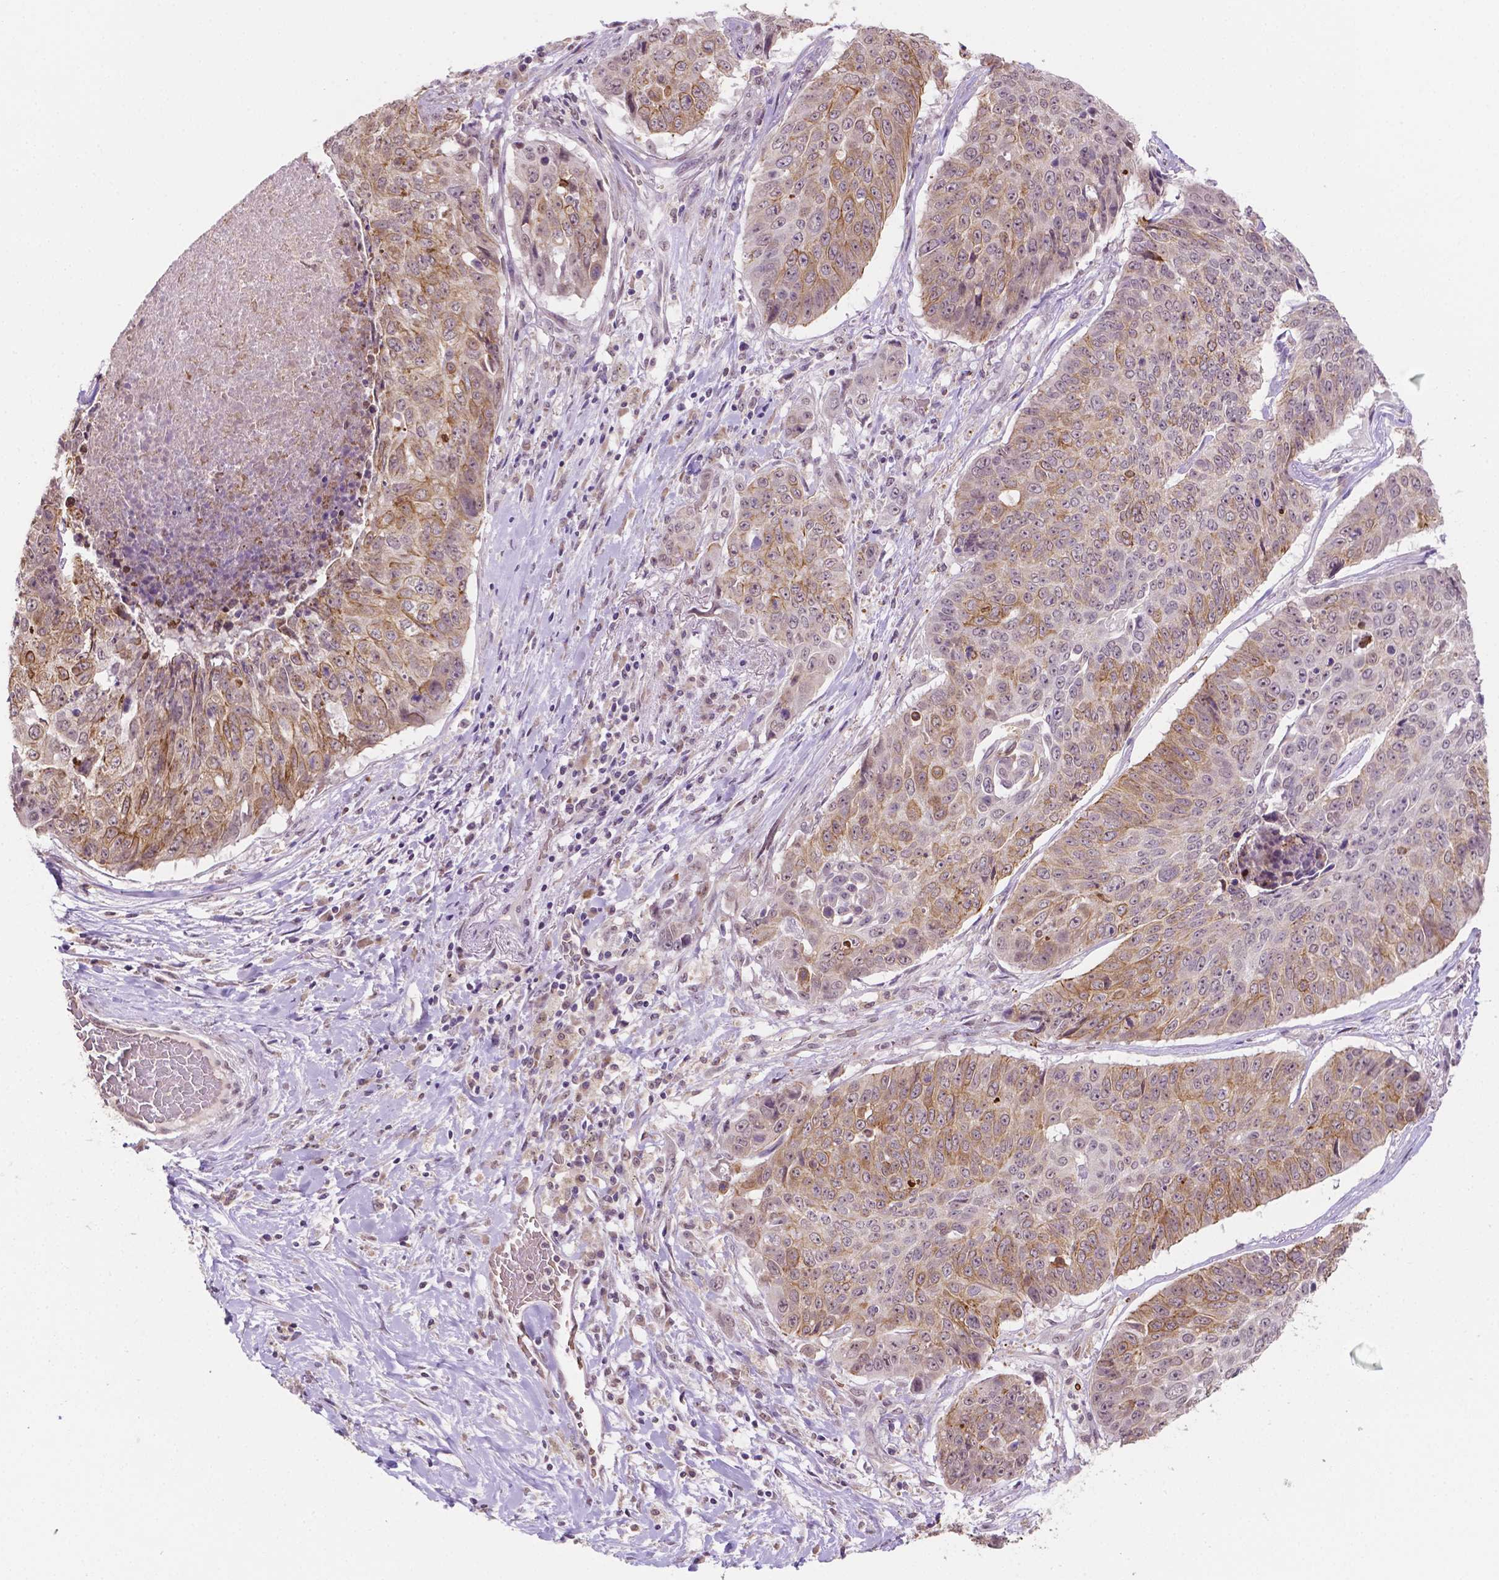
{"staining": {"intensity": "moderate", "quantity": ">75%", "location": "cytoplasmic/membranous"}, "tissue": "lung cancer", "cell_type": "Tumor cells", "image_type": "cancer", "snomed": [{"axis": "morphology", "description": "Normal tissue, NOS"}, {"axis": "morphology", "description": "Squamous cell carcinoma, NOS"}, {"axis": "topography", "description": "Bronchus"}, {"axis": "topography", "description": "Lung"}], "caption": "Immunohistochemistry (IHC) of human lung cancer reveals medium levels of moderate cytoplasmic/membranous positivity in about >75% of tumor cells.", "gene": "SHLD3", "patient": {"sex": "male", "age": 64}}